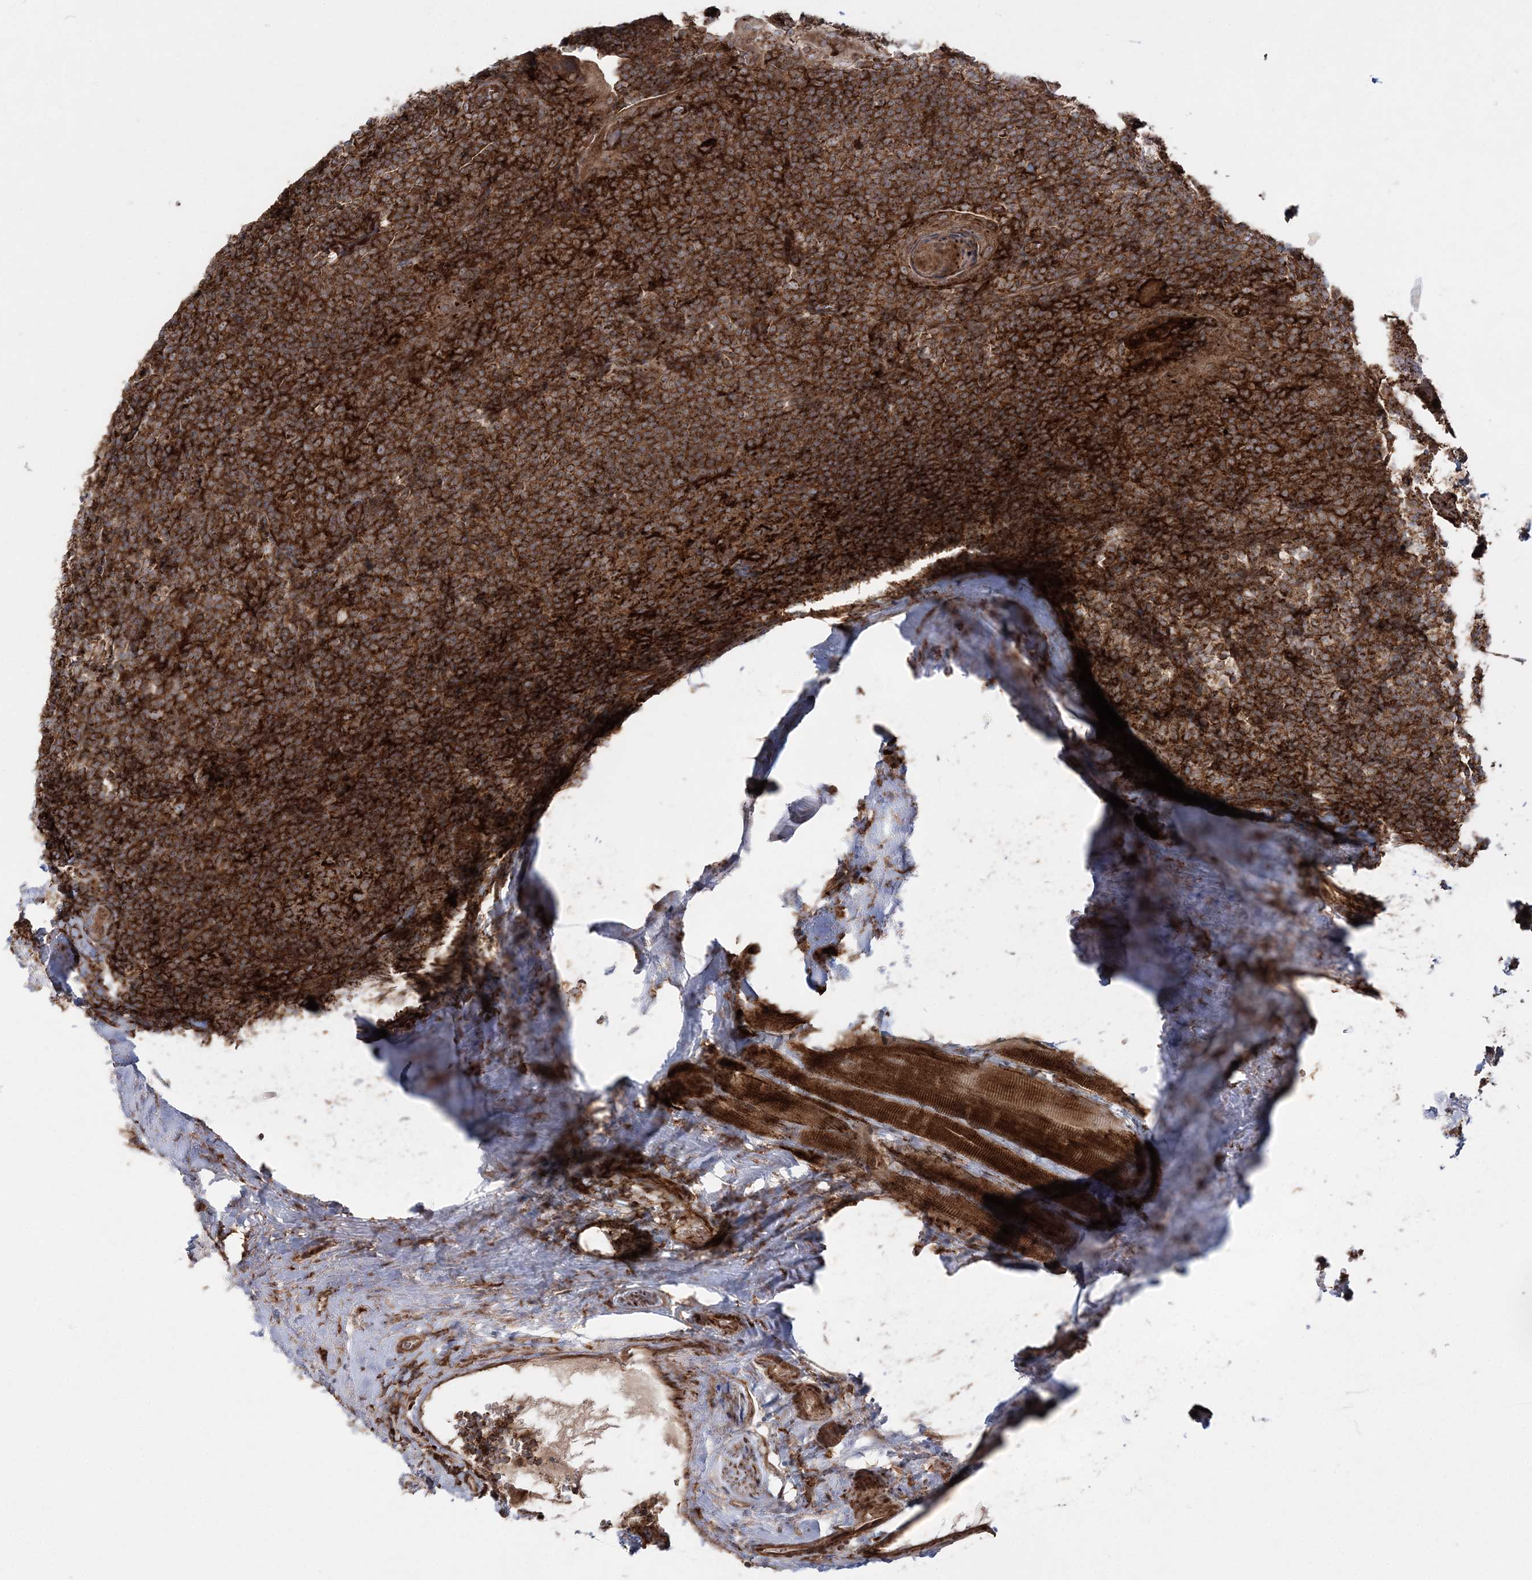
{"staining": {"intensity": "strong", "quantity": ">75%", "location": "cytoplasmic/membranous"}, "tissue": "tonsil", "cell_type": "Germinal center cells", "image_type": "normal", "snomed": [{"axis": "morphology", "description": "Normal tissue, NOS"}, {"axis": "topography", "description": "Tonsil"}], "caption": "IHC image of normal human tonsil stained for a protein (brown), which demonstrates high levels of strong cytoplasmic/membranous positivity in about >75% of germinal center cells.", "gene": "LRPPRC", "patient": {"sex": "male", "age": 37}}